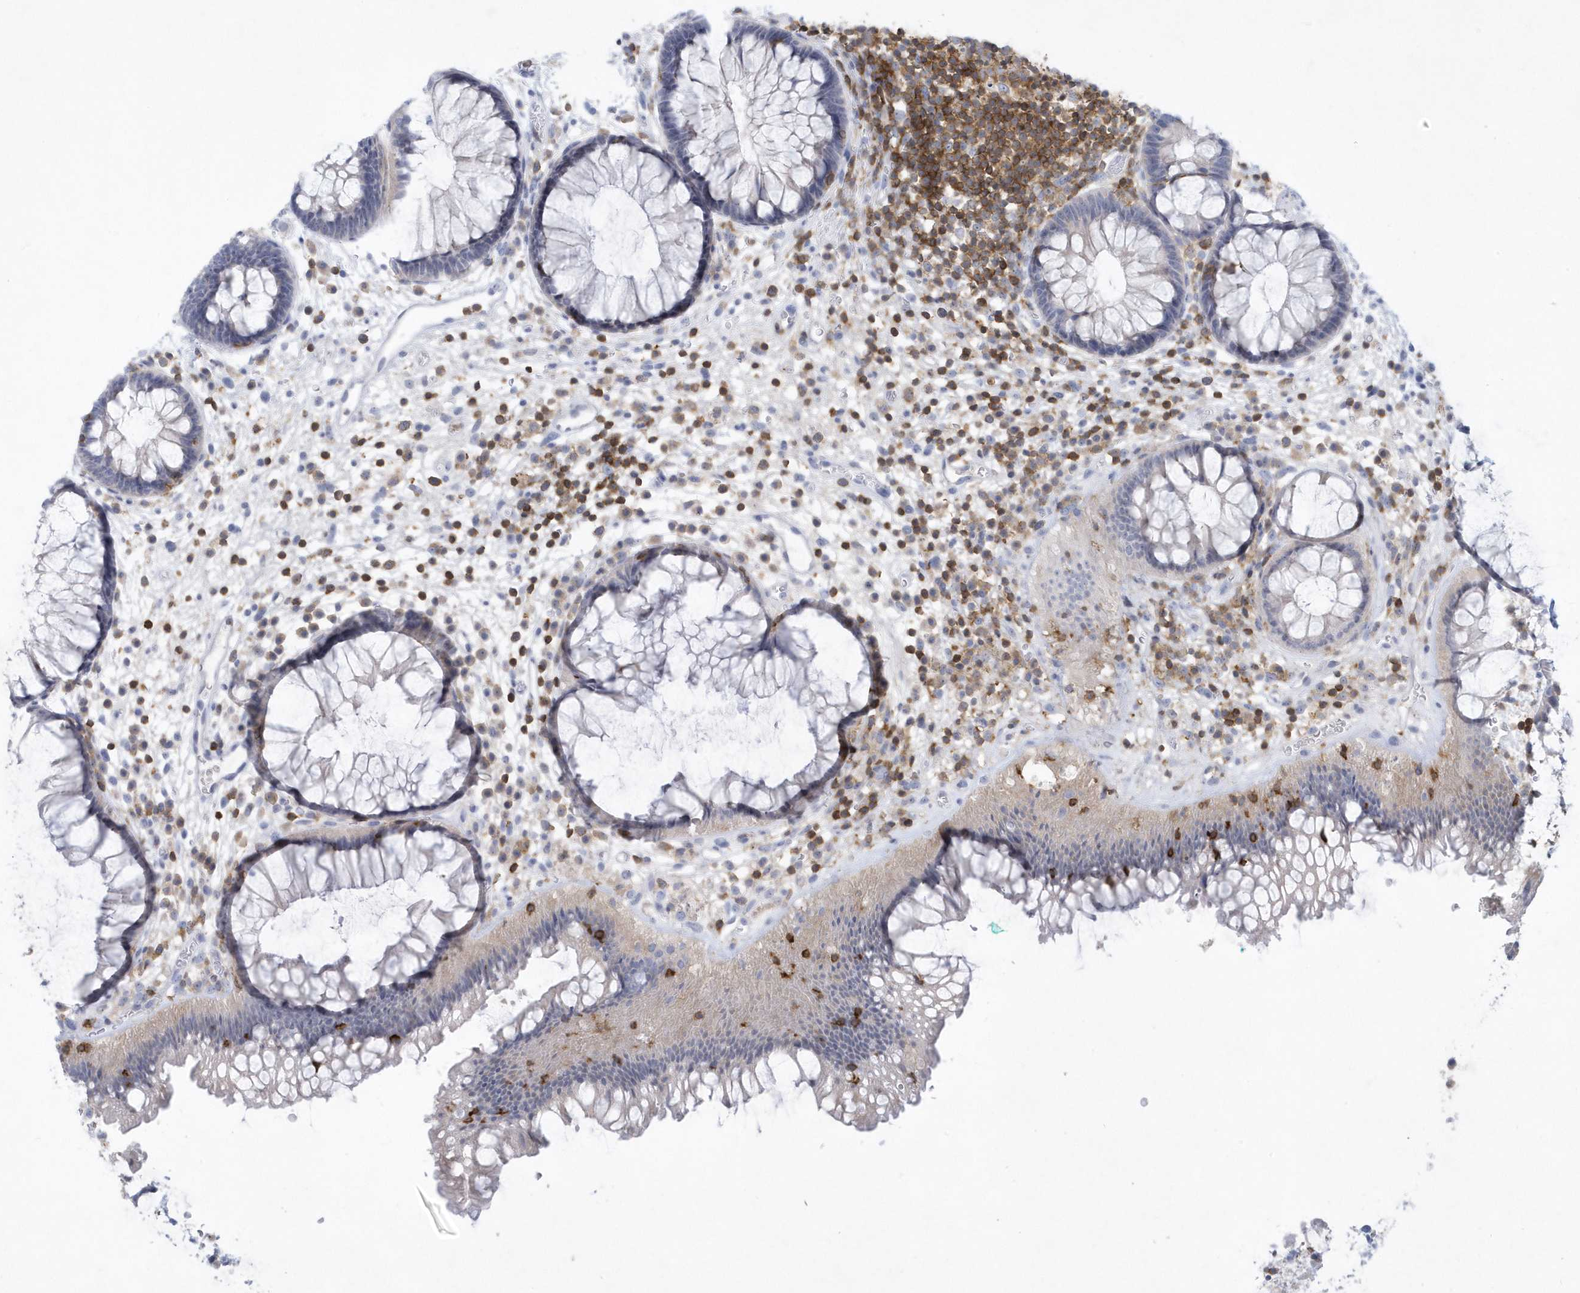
{"staining": {"intensity": "negative", "quantity": "none", "location": "none"}, "tissue": "rectum", "cell_type": "Glandular cells", "image_type": "normal", "snomed": [{"axis": "morphology", "description": "Normal tissue, NOS"}, {"axis": "topography", "description": "Rectum"}], "caption": "High magnification brightfield microscopy of benign rectum stained with DAB (3,3'-diaminobenzidine) (brown) and counterstained with hematoxylin (blue): glandular cells show no significant positivity. (Immunohistochemistry (ihc), brightfield microscopy, high magnification).", "gene": "PSD4", "patient": {"sex": "male", "age": 51}}